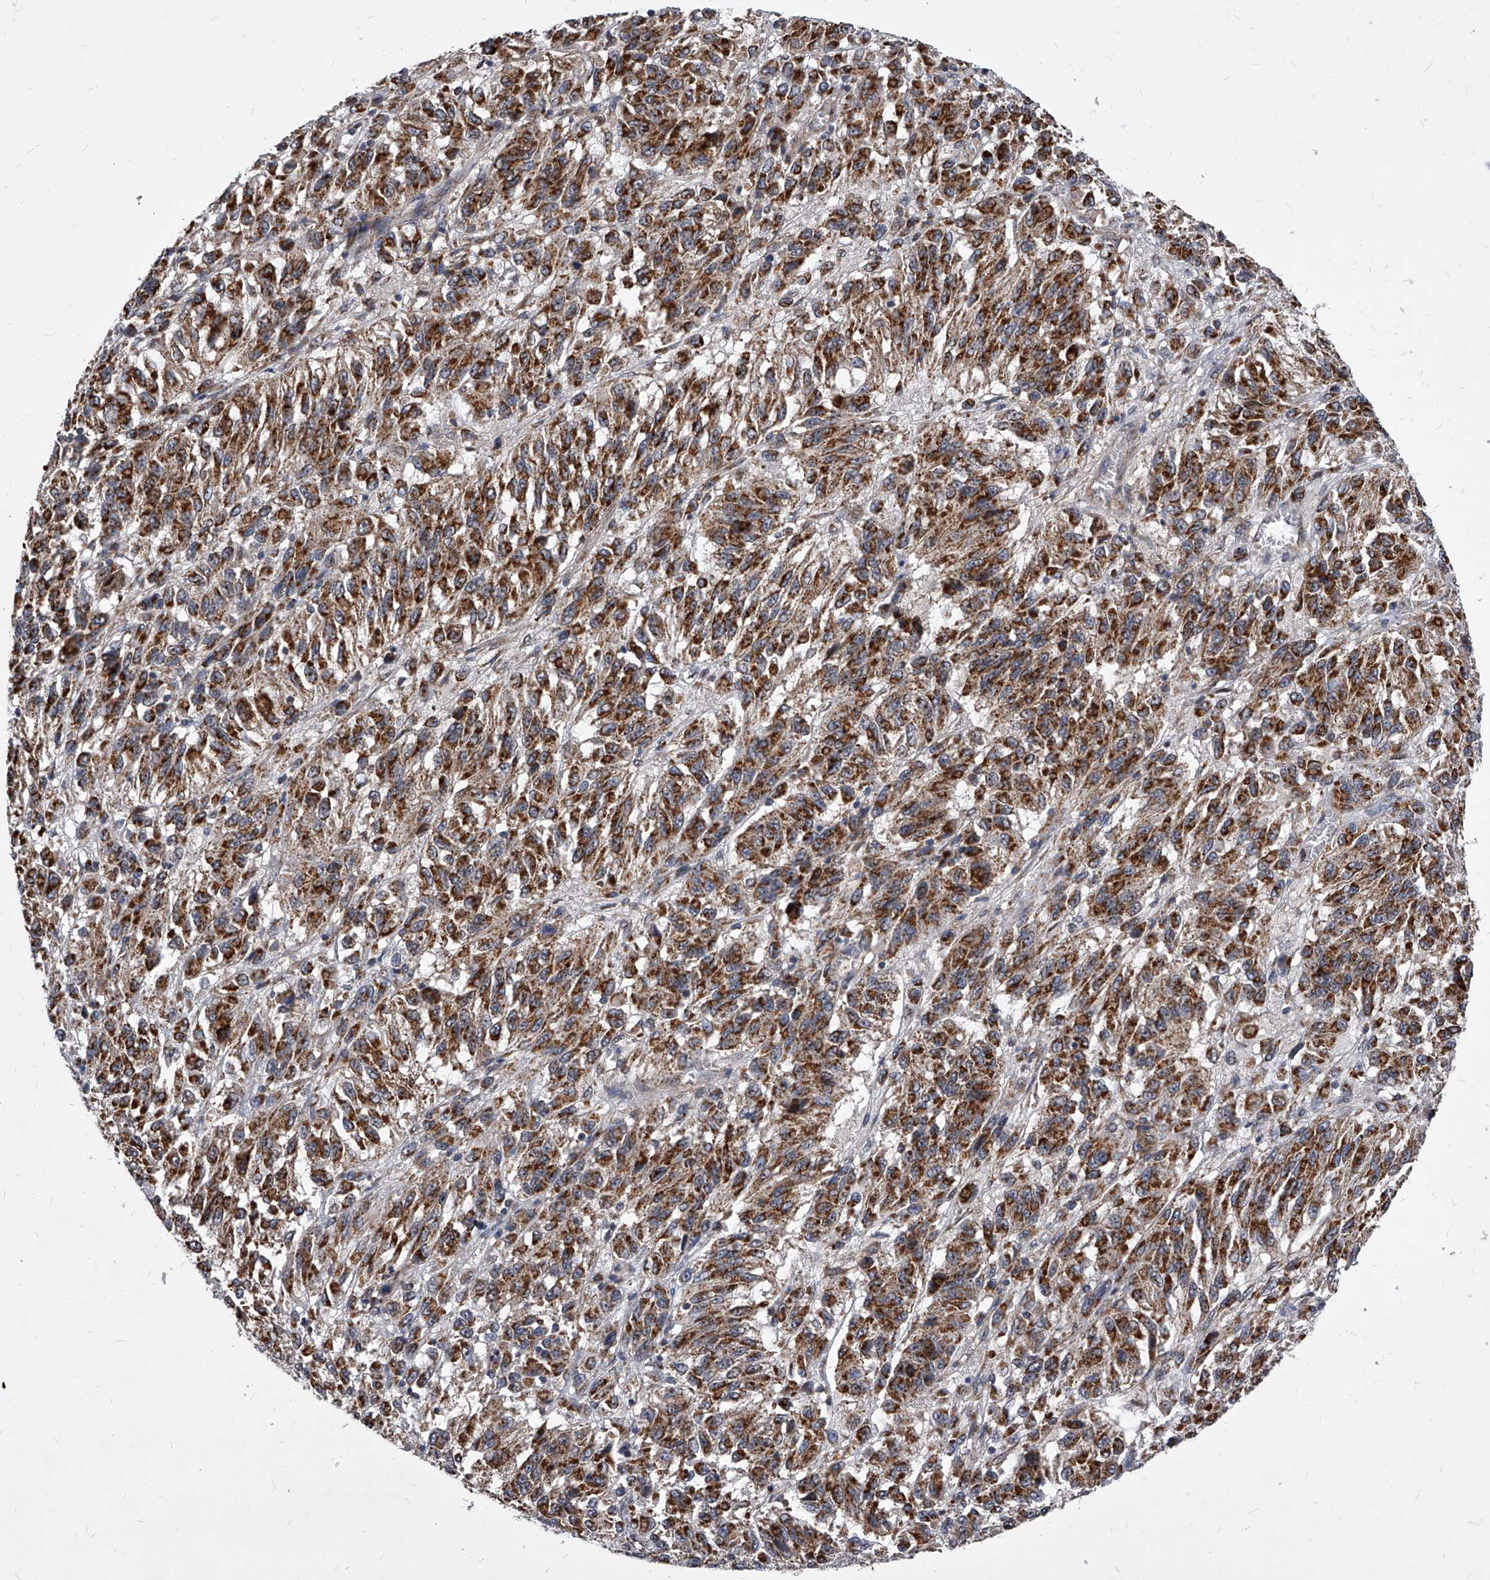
{"staining": {"intensity": "moderate", "quantity": ">75%", "location": "cytoplasmic/membranous"}, "tissue": "melanoma", "cell_type": "Tumor cells", "image_type": "cancer", "snomed": [{"axis": "morphology", "description": "Malignant melanoma, Metastatic site"}, {"axis": "topography", "description": "Lung"}], "caption": "Protein staining reveals moderate cytoplasmic/membranous positivity in about >75% of tumor cells in malignant melanoma (metastatic site).", "gene": "SOBP", "patient": {"sex": "male", "age": 64}}